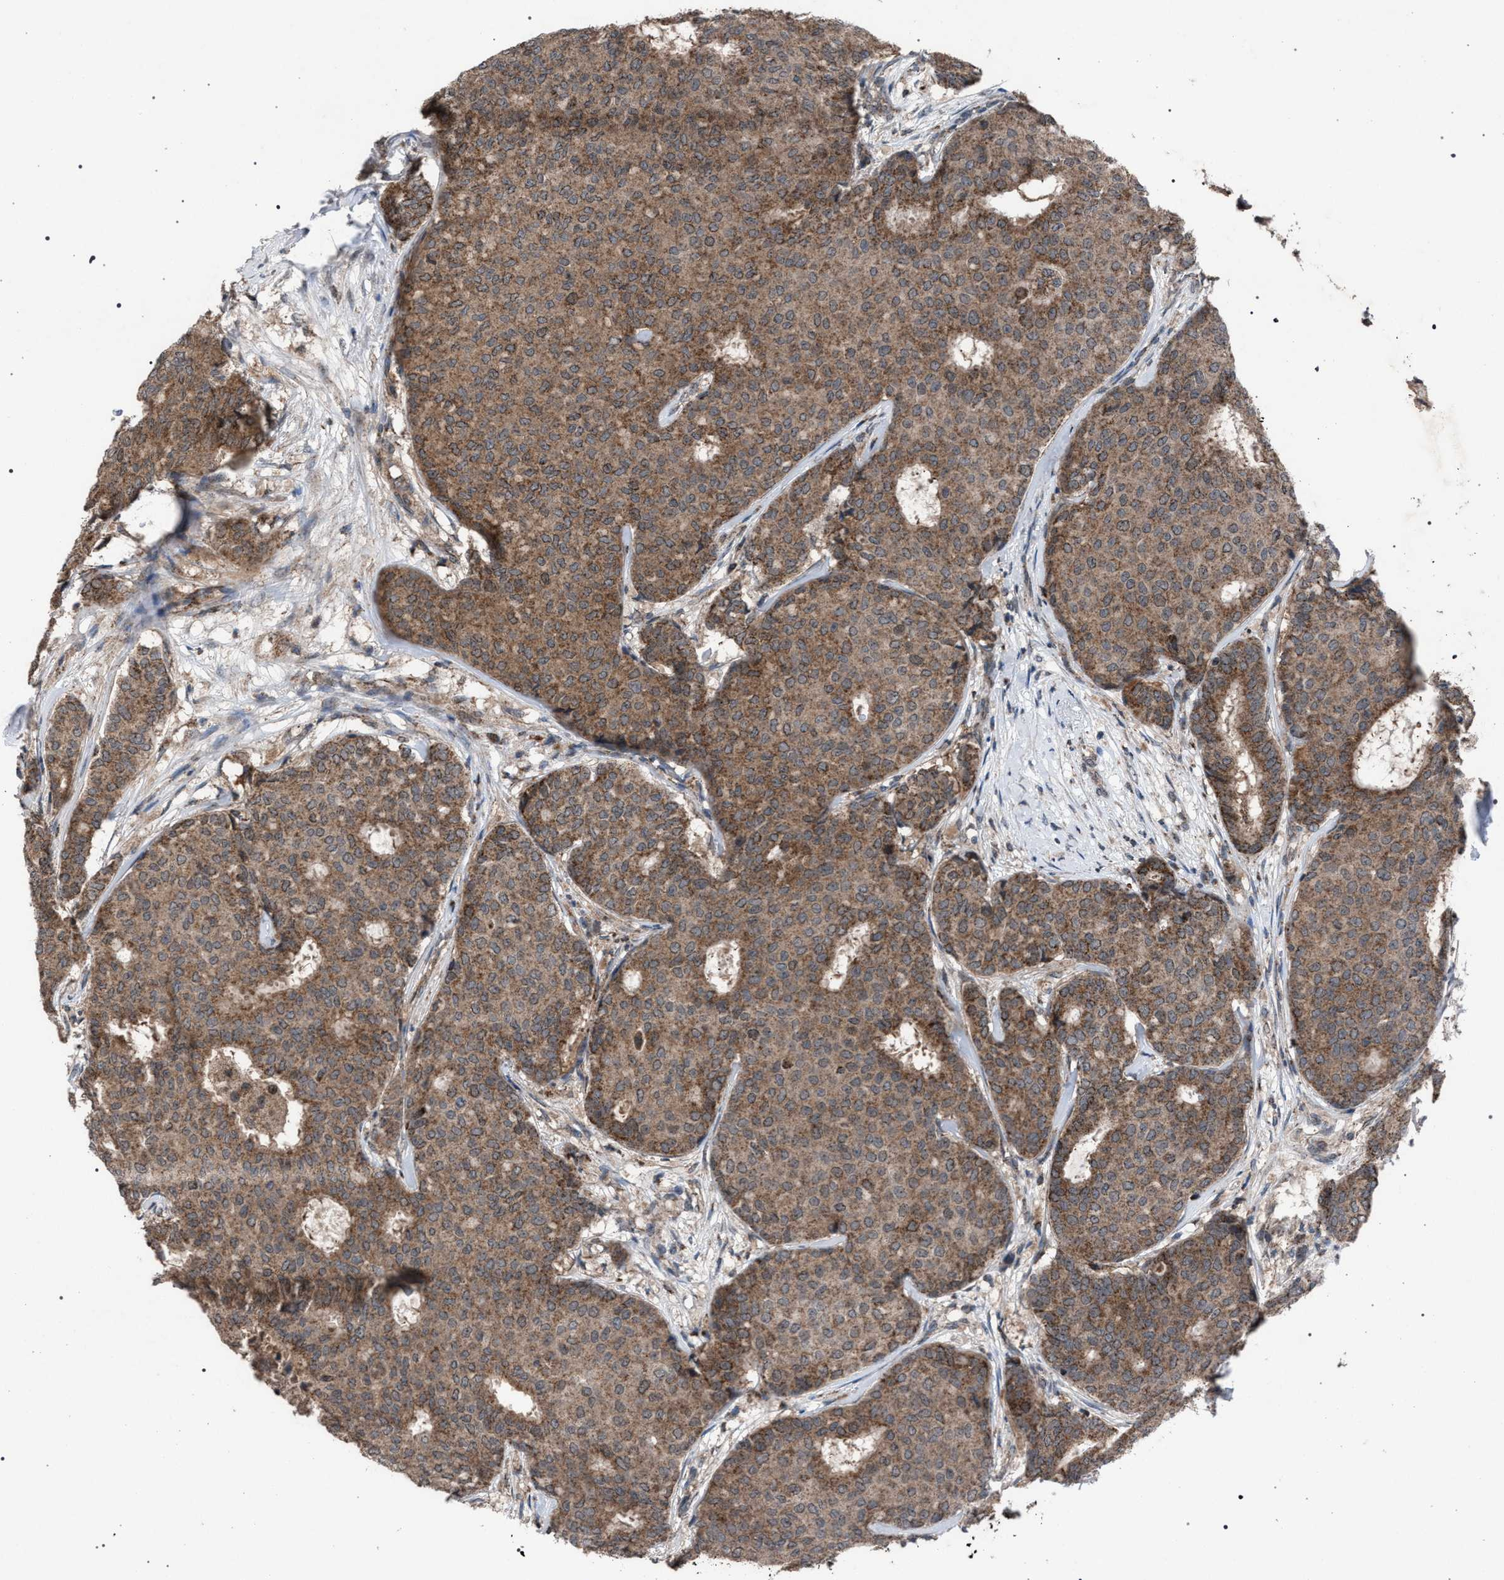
{"staining": {"intensity": "moderate", "quantity": ">75%", "location": "cytoplasmic/membranous"}, "tissue": "breast cancer", "cell_type": "Tumor cells", "image_type": "cancer", "snomed": [{"axis": "morphology", "description": "Duct carcinoma"}, {"axis": "topography", "description": "Breast"}], "caption": "High-magnification brightfield microscopy of invasive ductal carcinoma (breast) stained with DAB (brown) and counterstained with hematoxylin (blue). tumor cells exhibit moderate cytoplasmic/membranous expression is present in approximately>75% of cells.", "gene": "HSD17B4", "patient": {"sex": "female", "age": 75}}